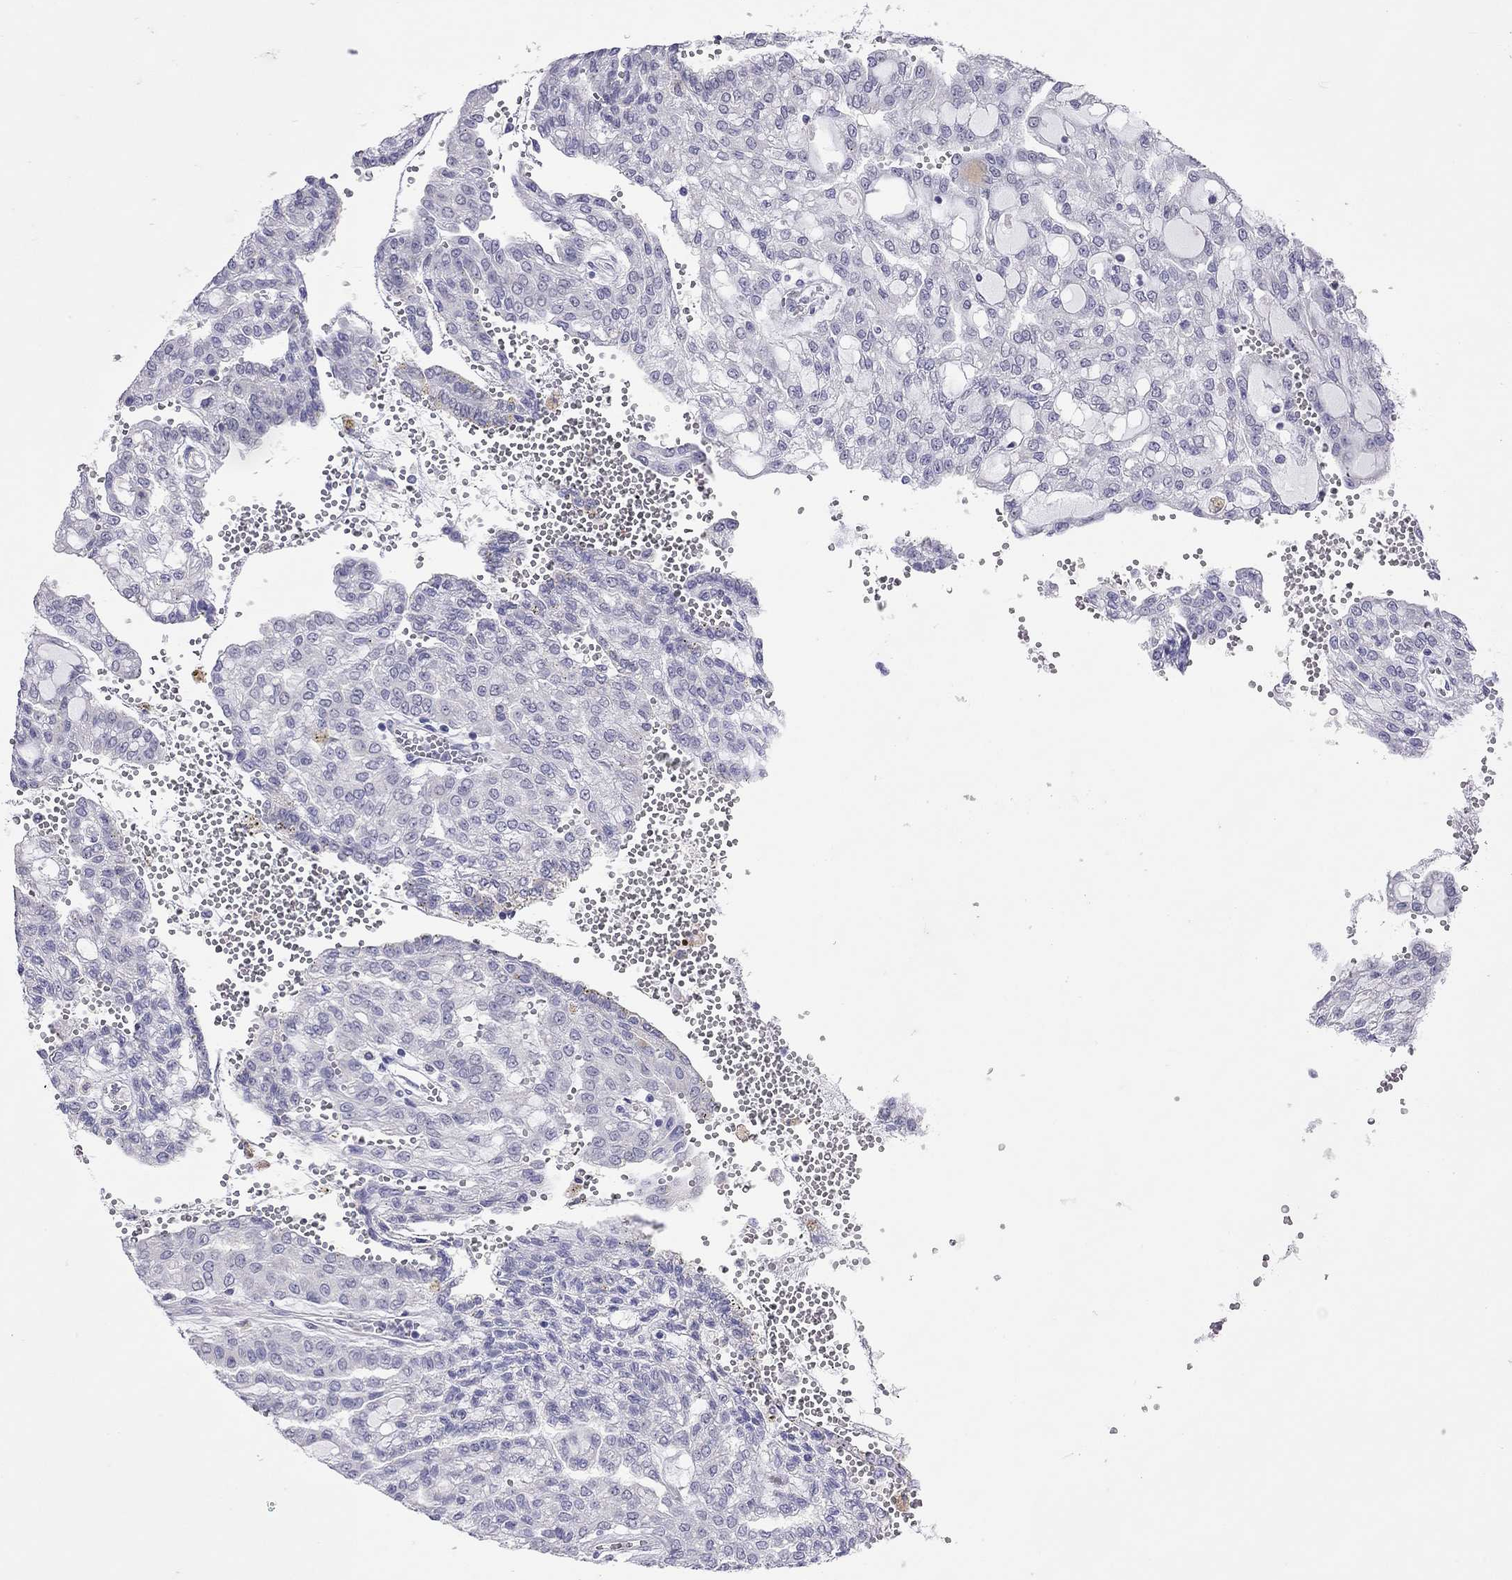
{"staining": {"intensity": "negative", "quantity": "none", "location": "none"}, "tissue": "renal cancer", "cell_type": "Tumor cells", "image_type": "cancer", "snomed": [{"axis": "morphology", "description": "Adenocarcinoma, NOS"}, {"axis": "topography", "description": "Kidney"}], "caption": "Histopathology image shows no significant protein expression in tumor cells of renal adenocarcinoma. (DAB (3,3'-diaminobenzidine) immunohistochemistry (IHC), high magnification).", "gene": "SLAMF1", "patient": {"sex": "male", "age": 63}}